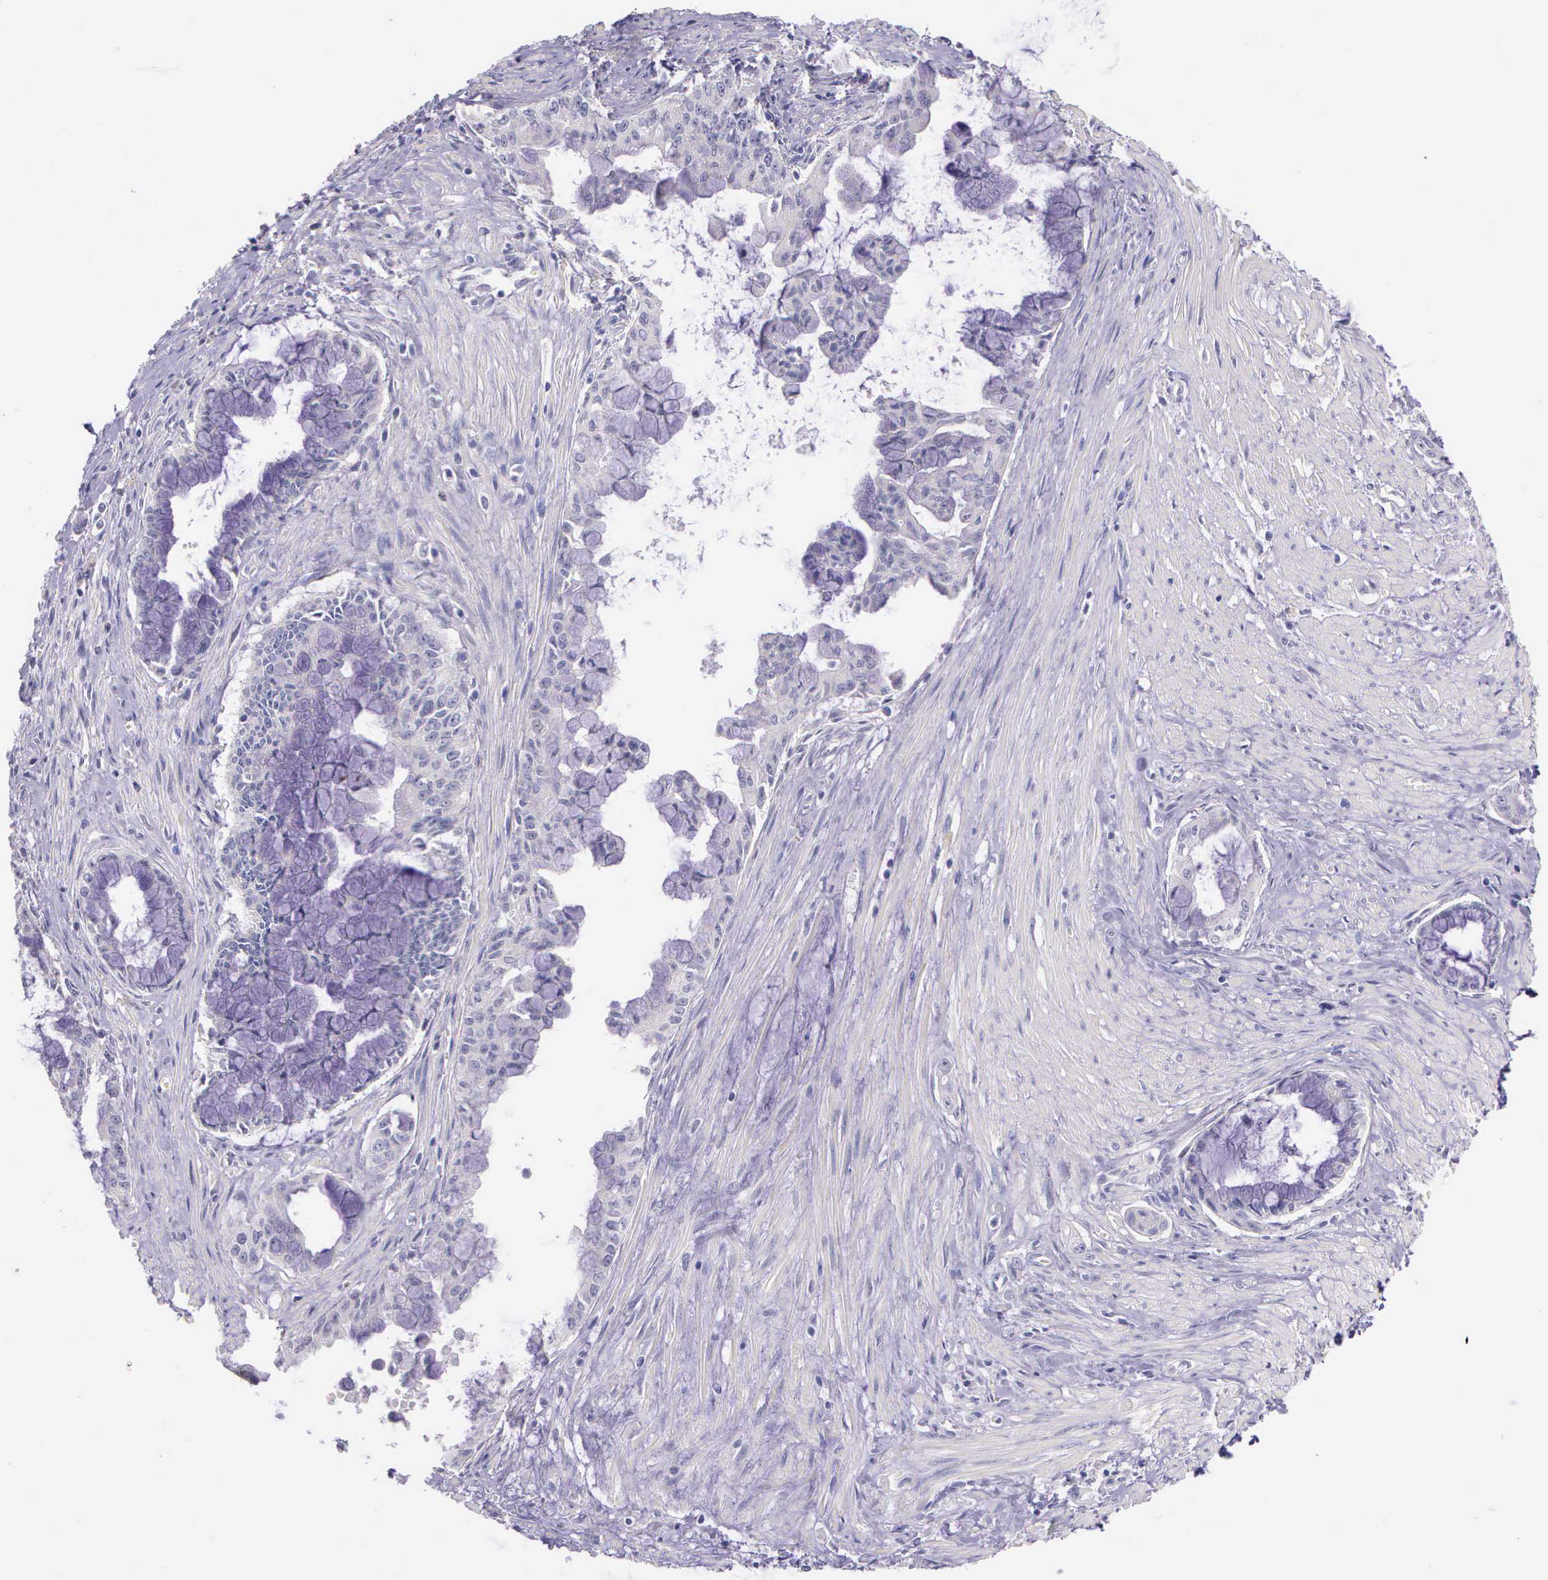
{"staining": {"intensity": "negative", "quantity": "none", "location": "none"}, "tissue": "pancreatic cancer", "cell_type": "Tumor cells", "image_type": "cancer", "snomed": [{"axis": "morphology", "description": "Adenocarcinoma, NOS"}, {"axis": "topography", "description": "Pancreas"}], "caption": "A histopathology image of pancreatic cancer stained for a protein demonstrates no brown staining in tumor cells.", "gene": "THSD7A", "patient": {"sex": "male", "age": 59}}